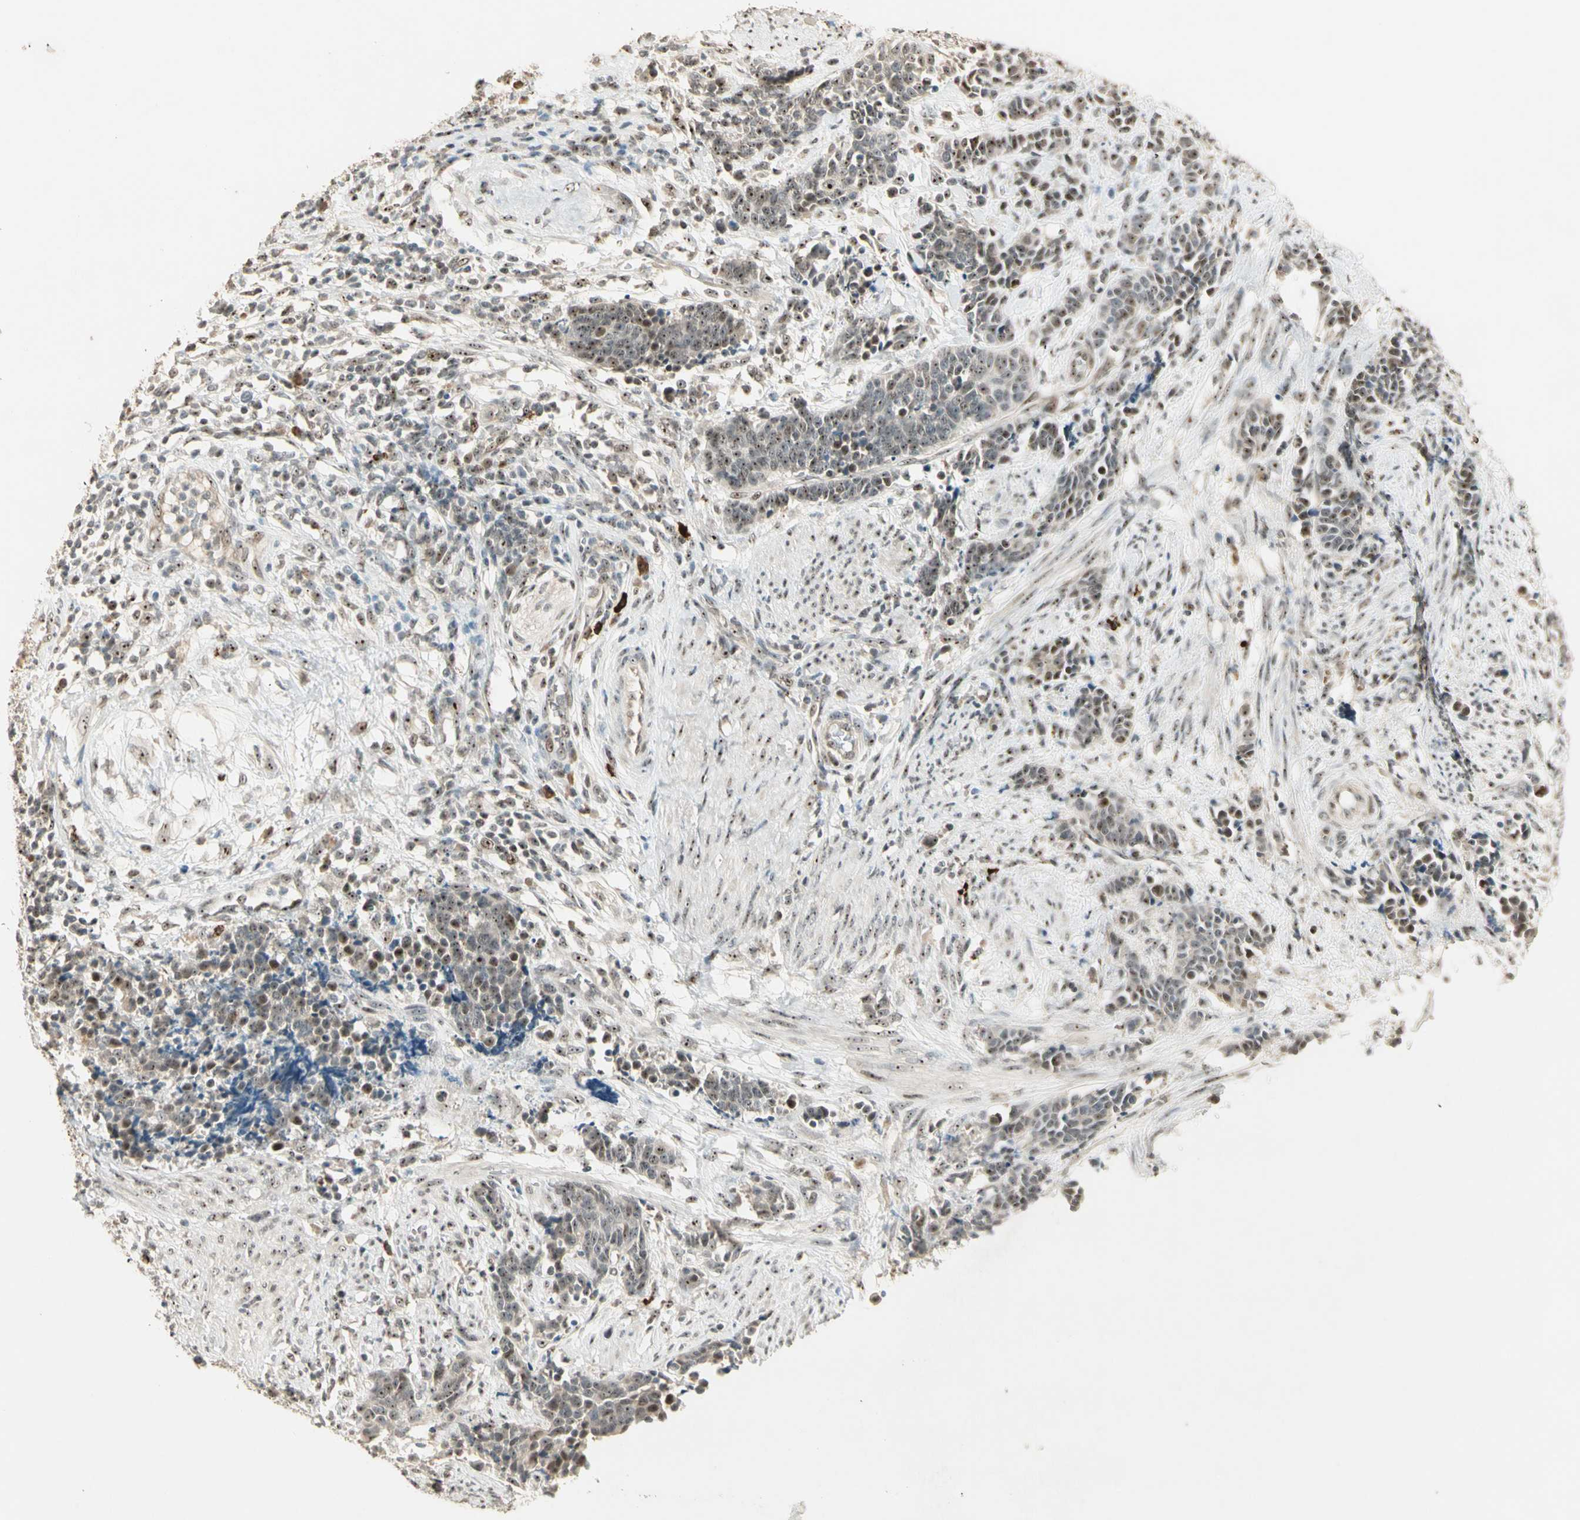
{"staining": {"intensity": "moderate", "quantity": "25%-75%", "location": "nuclear"}, "tissue": "cervical cancer", "cell_type": "Tumor cells", "image_type": "cancer", "snomed": [{"axis": "morphology", "description": "Squamous cell carcinoma, NOS"}, {"axis": "topography", "description": "Cervix"}], "caption": "Immunohistochemical staining of human cervical cancer exhibits medium levels of moderate nuclear staining in about 25%-75% of tumor cells.", "gene": "ETV4", "patient": {"sex": "female", "age": 35}}